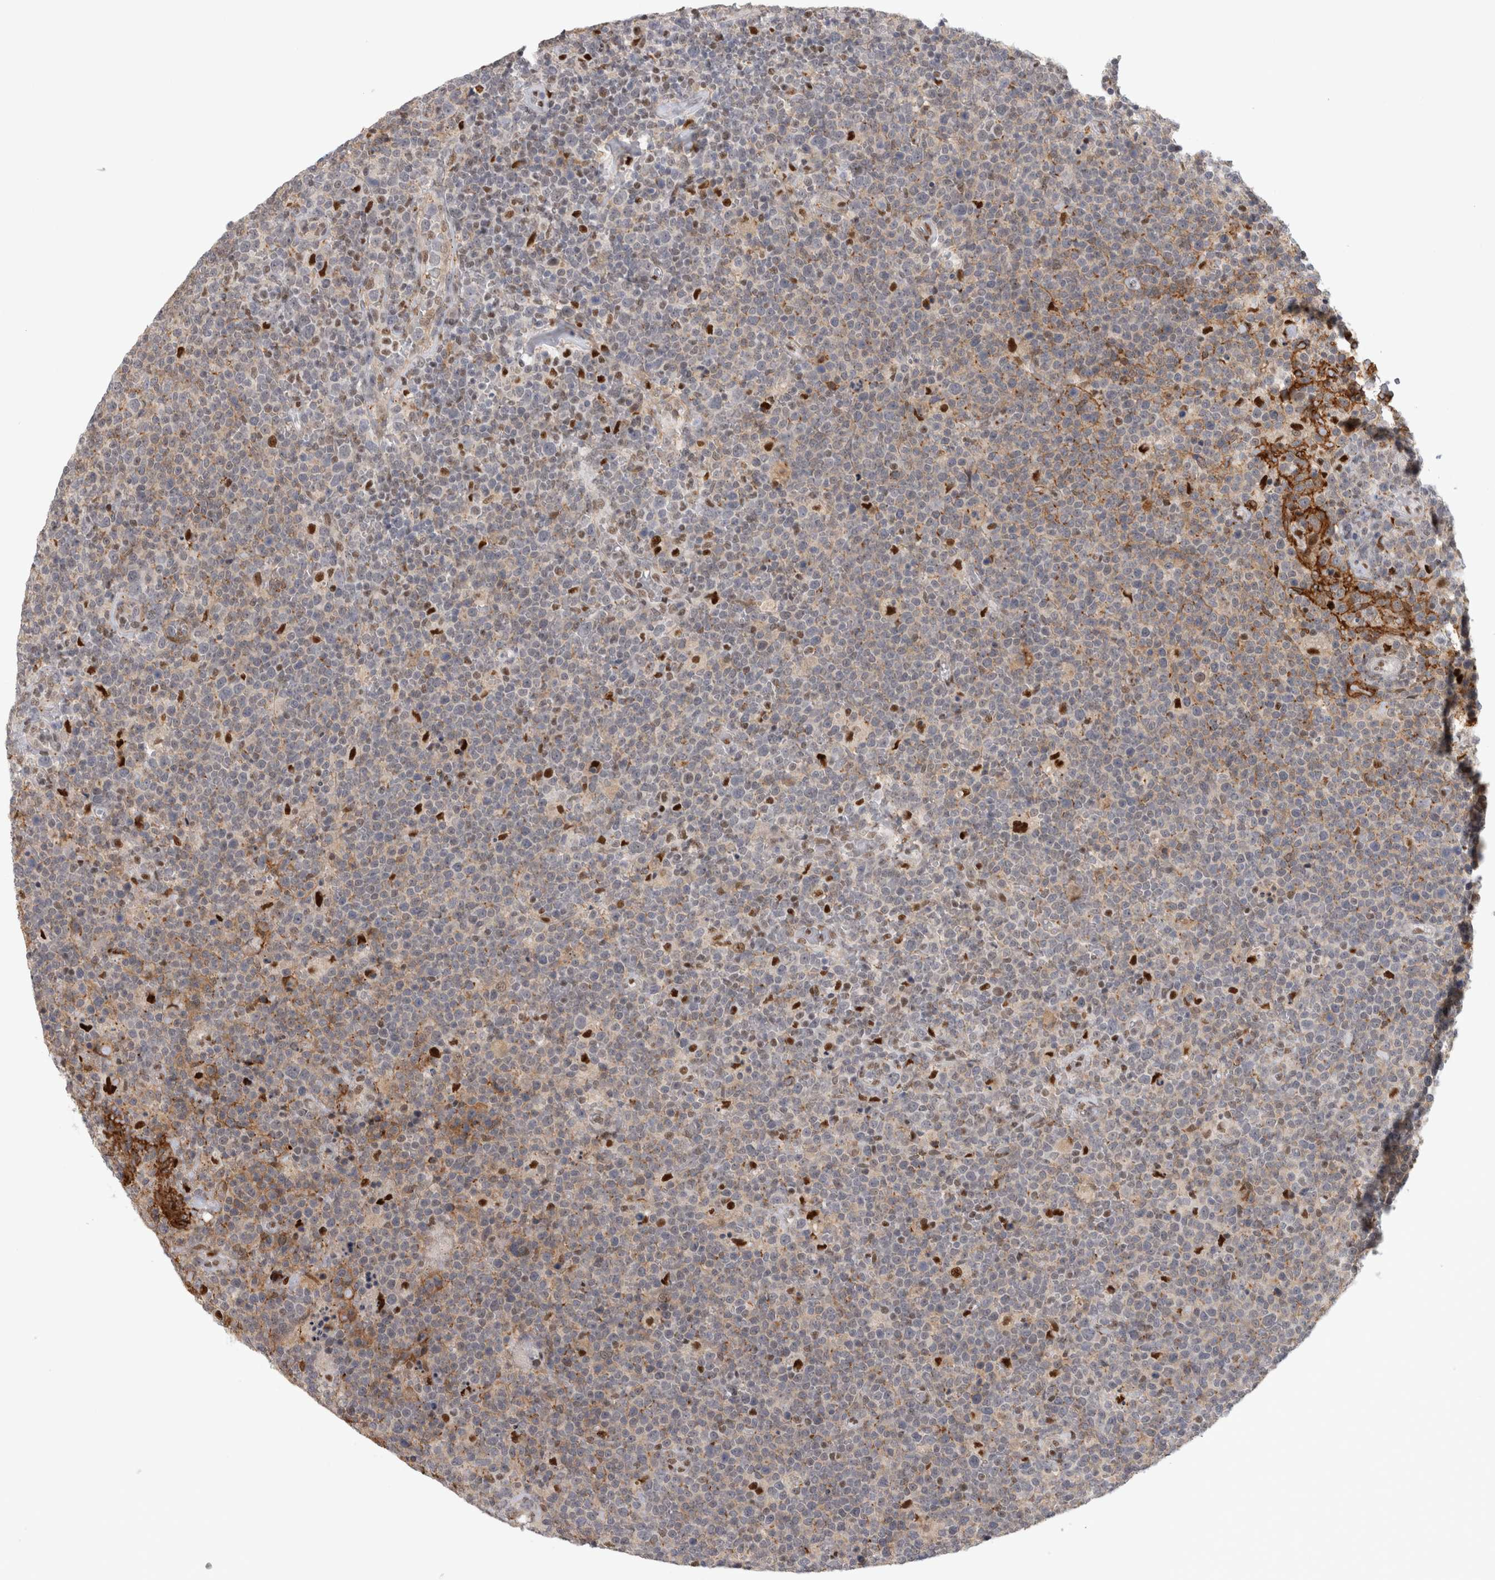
{"staining": {"intensity": "weak", "quantity": "<25%", "location": "cytoplasmic/membranous"}, "tissue": "lymphoma", "cell_type": "Tumor cells", "image_type": "cancer", "snomed": [{"axis": "morphology", "description": "Malignant lymphoma, non-Hodgkin's type, High grade"}, {"axis": "topography", "description": "Lymph node"}], "caption": "Lymphoma stained for a protein using immunohistochemistry (IHC) shows no expression tumor cells.", "gene": "SRARP", "patient": {"sex": "male", "age": 61}}